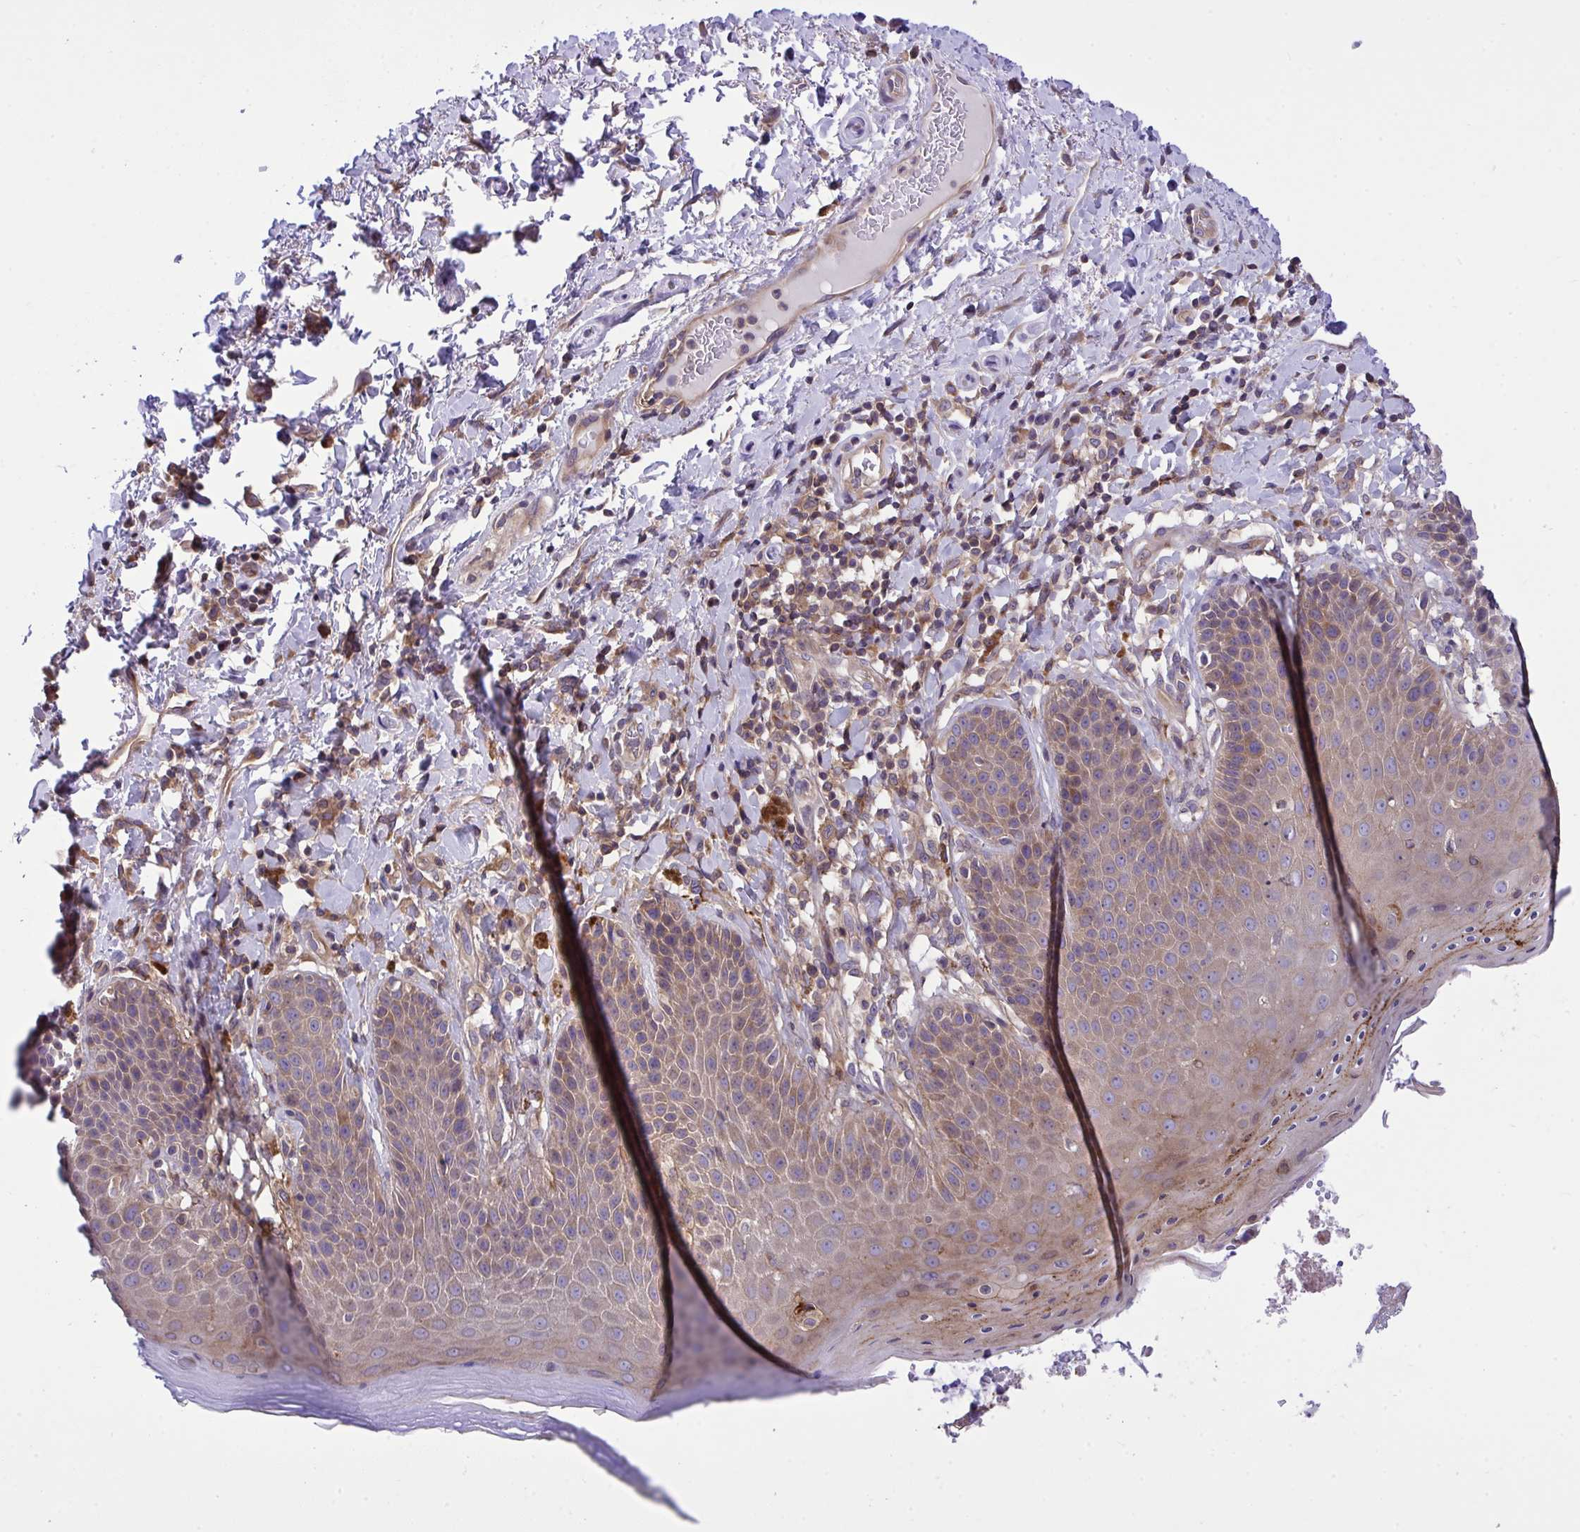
{"staining": {"intensity": "weak", "quantity": "25%-75%", "location": "cytoplasmic/membranous"}, "tissue": "skin", "cell_type": "Epidermal cells", "image_type": "normal", "snomed": [{"axis": "morphology", "description": "Normal tissue, NOS"}, {"axis": "topography", "description": "Anal"}, {"axis": "topography", "description": "Peripheral nerve tissue"}], "caption": "Immunohistochemistry (DAB (3,3'-diaminobenzidine)) staining of normal human skin exhibits weak cytoplasmic/membranous protein positivity in approximately 25%-75% of epidermal cells.", "gene": "GRB14", "patient": {"sex": "male", "age": 51}}